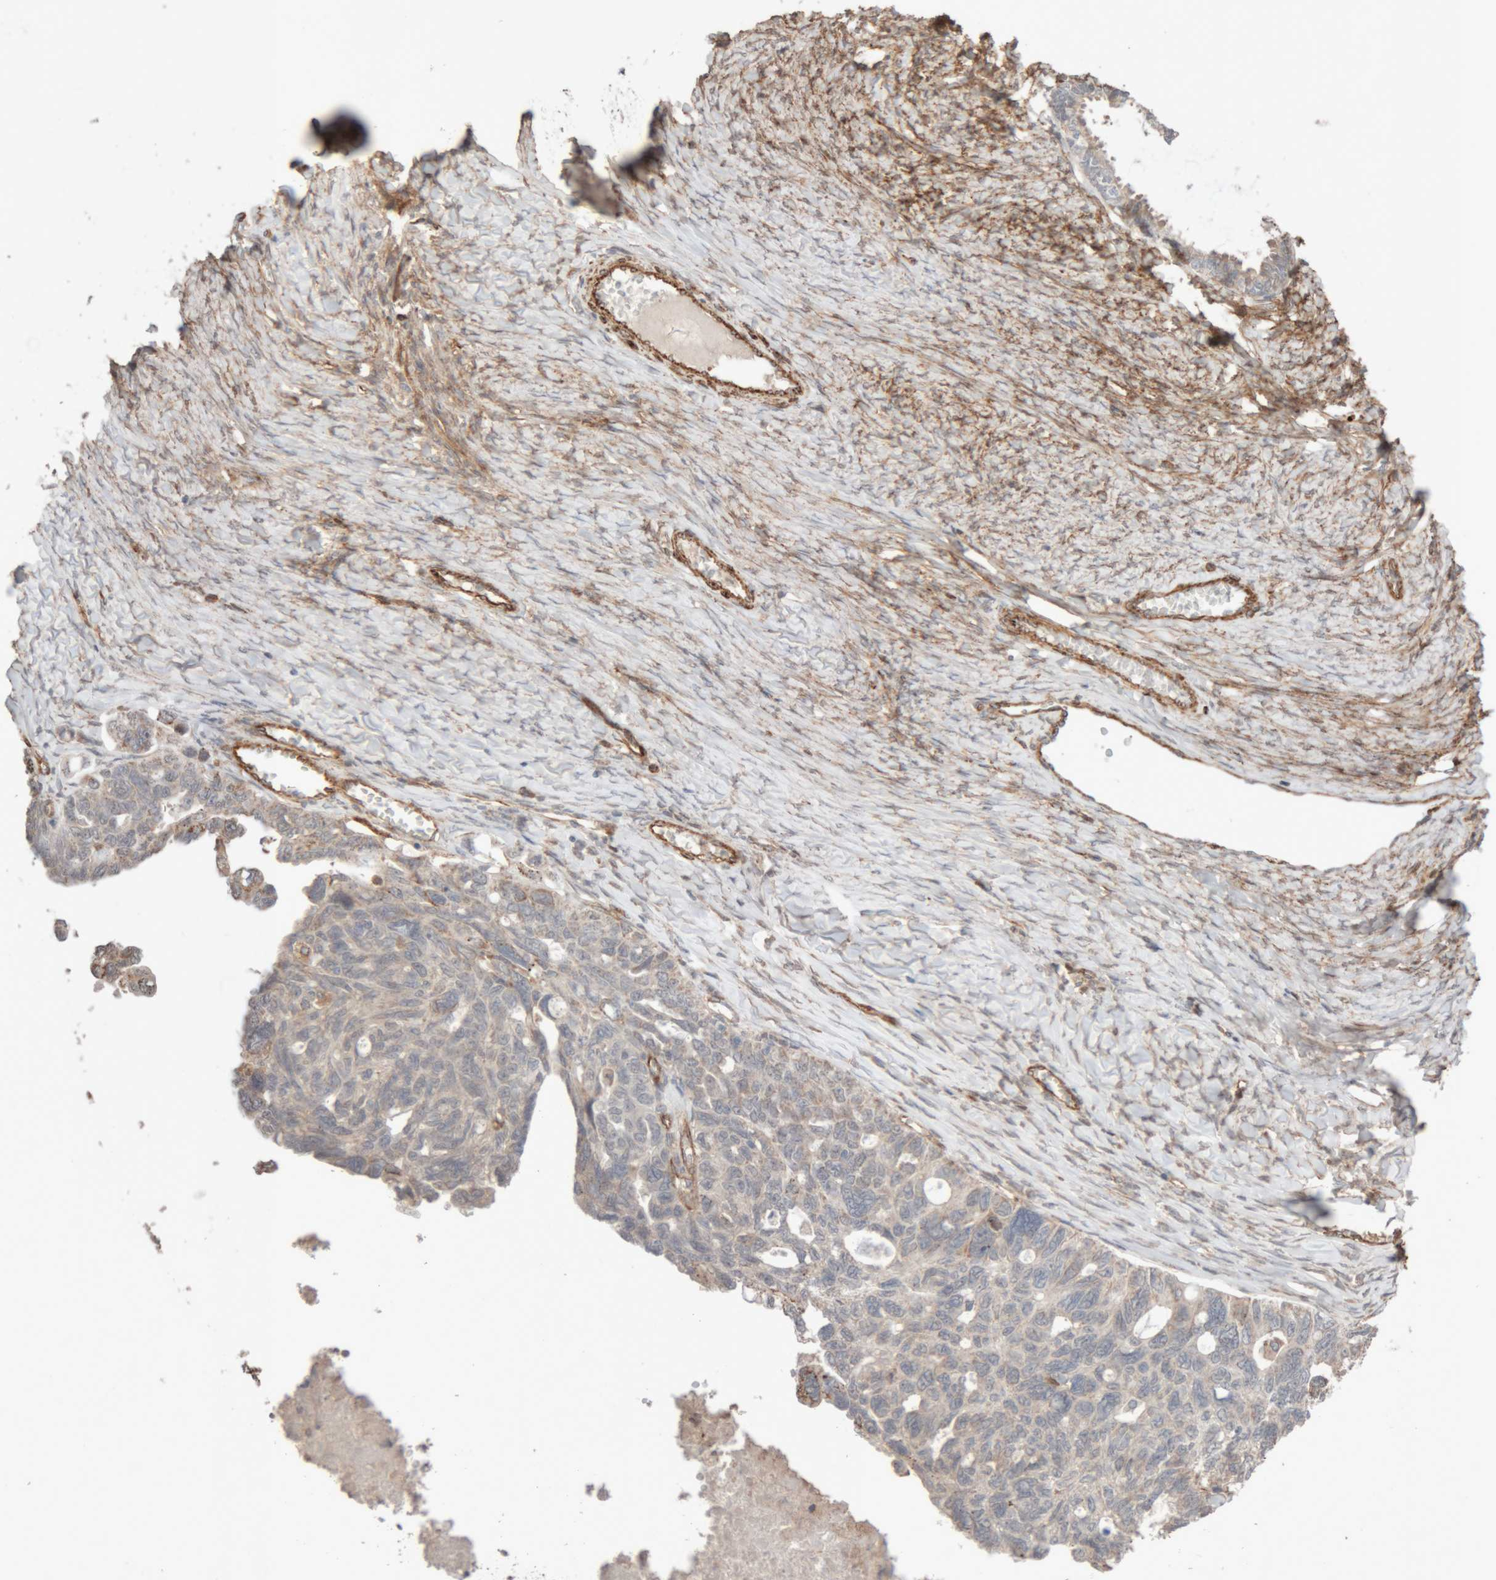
{"staining": {"intensity": "weak", "quantity": "<25%", "location": "cytoplasmic/membranous"}, "tissue": "ovarian cancer", "cell_type": "Tumor cells", "image_type": "cancer", "snomed": [{"axis": "morphology", "description": "Cystadenocarcinoma, serous, NOS"}, {"axis": "topography", "description": "Ovary"}], "caption": "Ovarian cancer was stained to show a protein in brown. There is no significant staining in tumor cells.", "gene": "RAB32", "patient": {"sex": "female", "age": 79}}